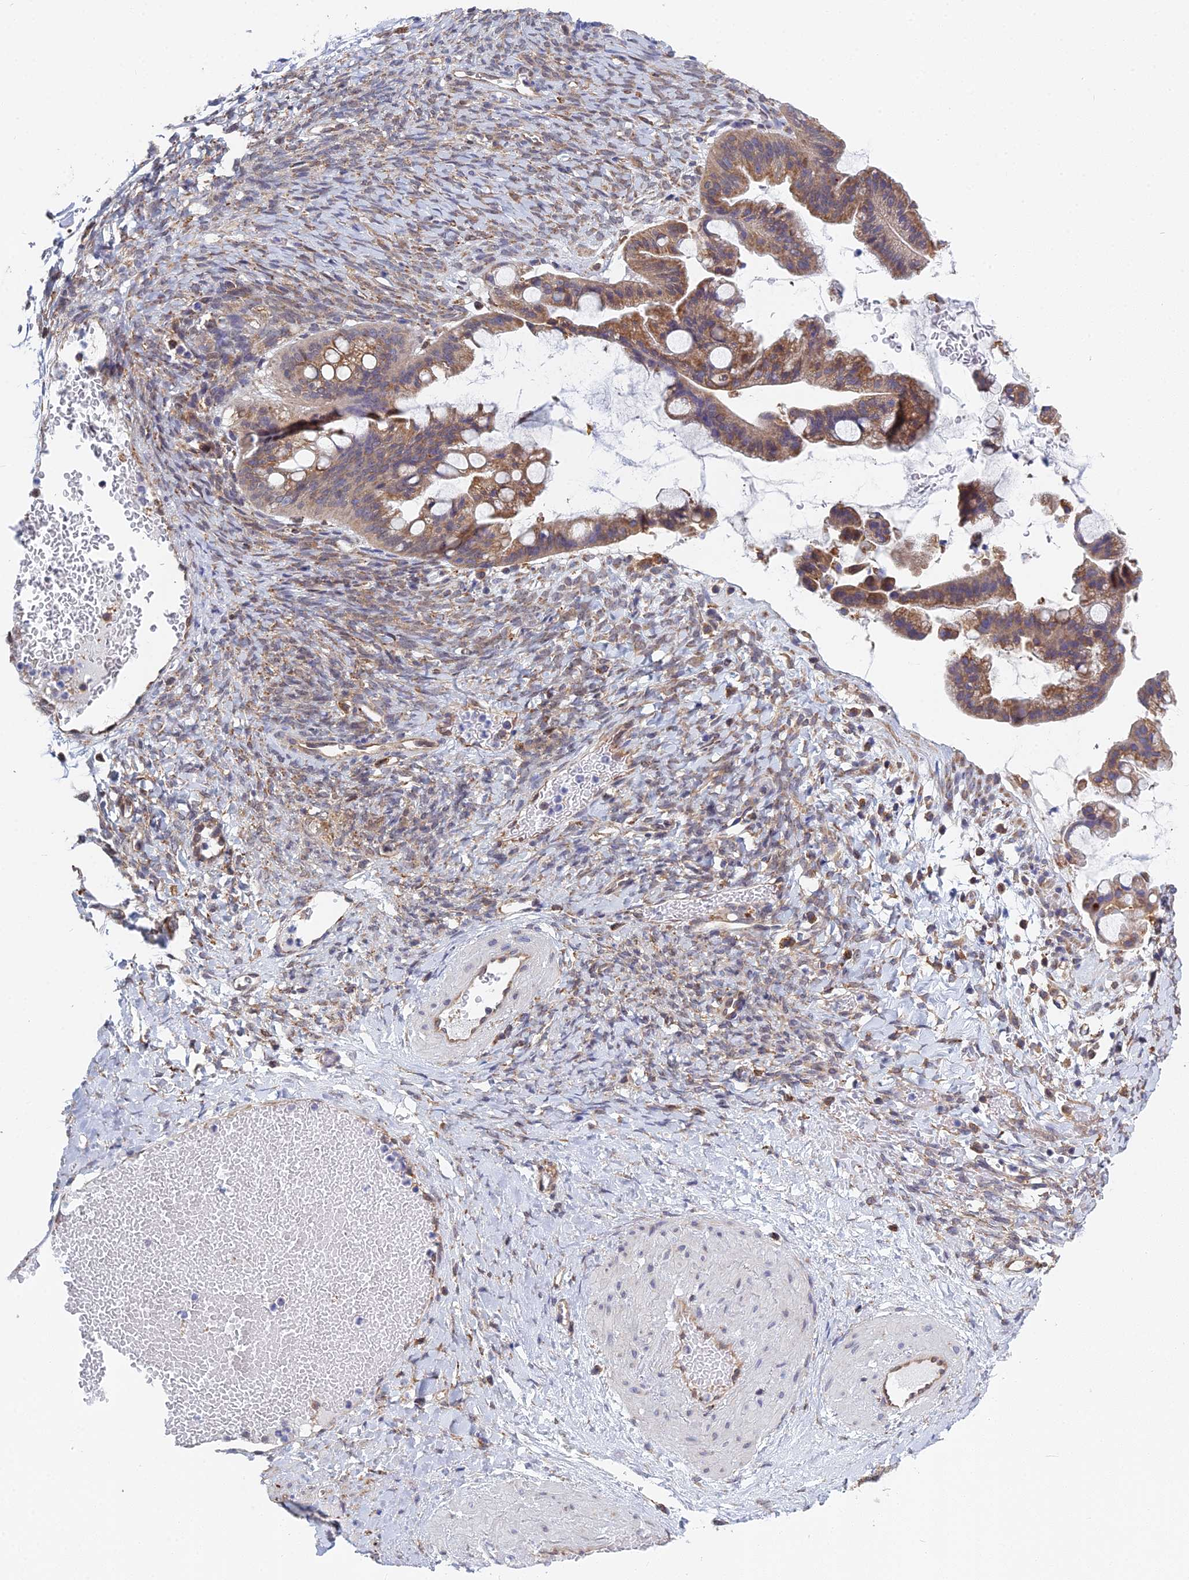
{"staining": {"intensity": "moderate", "quantity": "25%-75%", "location": "cytoplasmic/membranous"}, "tissue": "ovarian cancer", "cell_type": "Tumor cells", "image_type": "cancer", "snomed": [{"axis": "morphology", "description": "Cystadenocarcinoma, mucinous, NOS"}, {"axis": "topography", "description": "Ovary"}], "caption": "A histopathology image of ovarian mucinous cystadenocarcinoma stained for a protein displays moderate cytoplasmic/membranous brown staining in tumor cells.", "gene": "KIAA1143", "patient": {"sex": "female", "age": 73}}